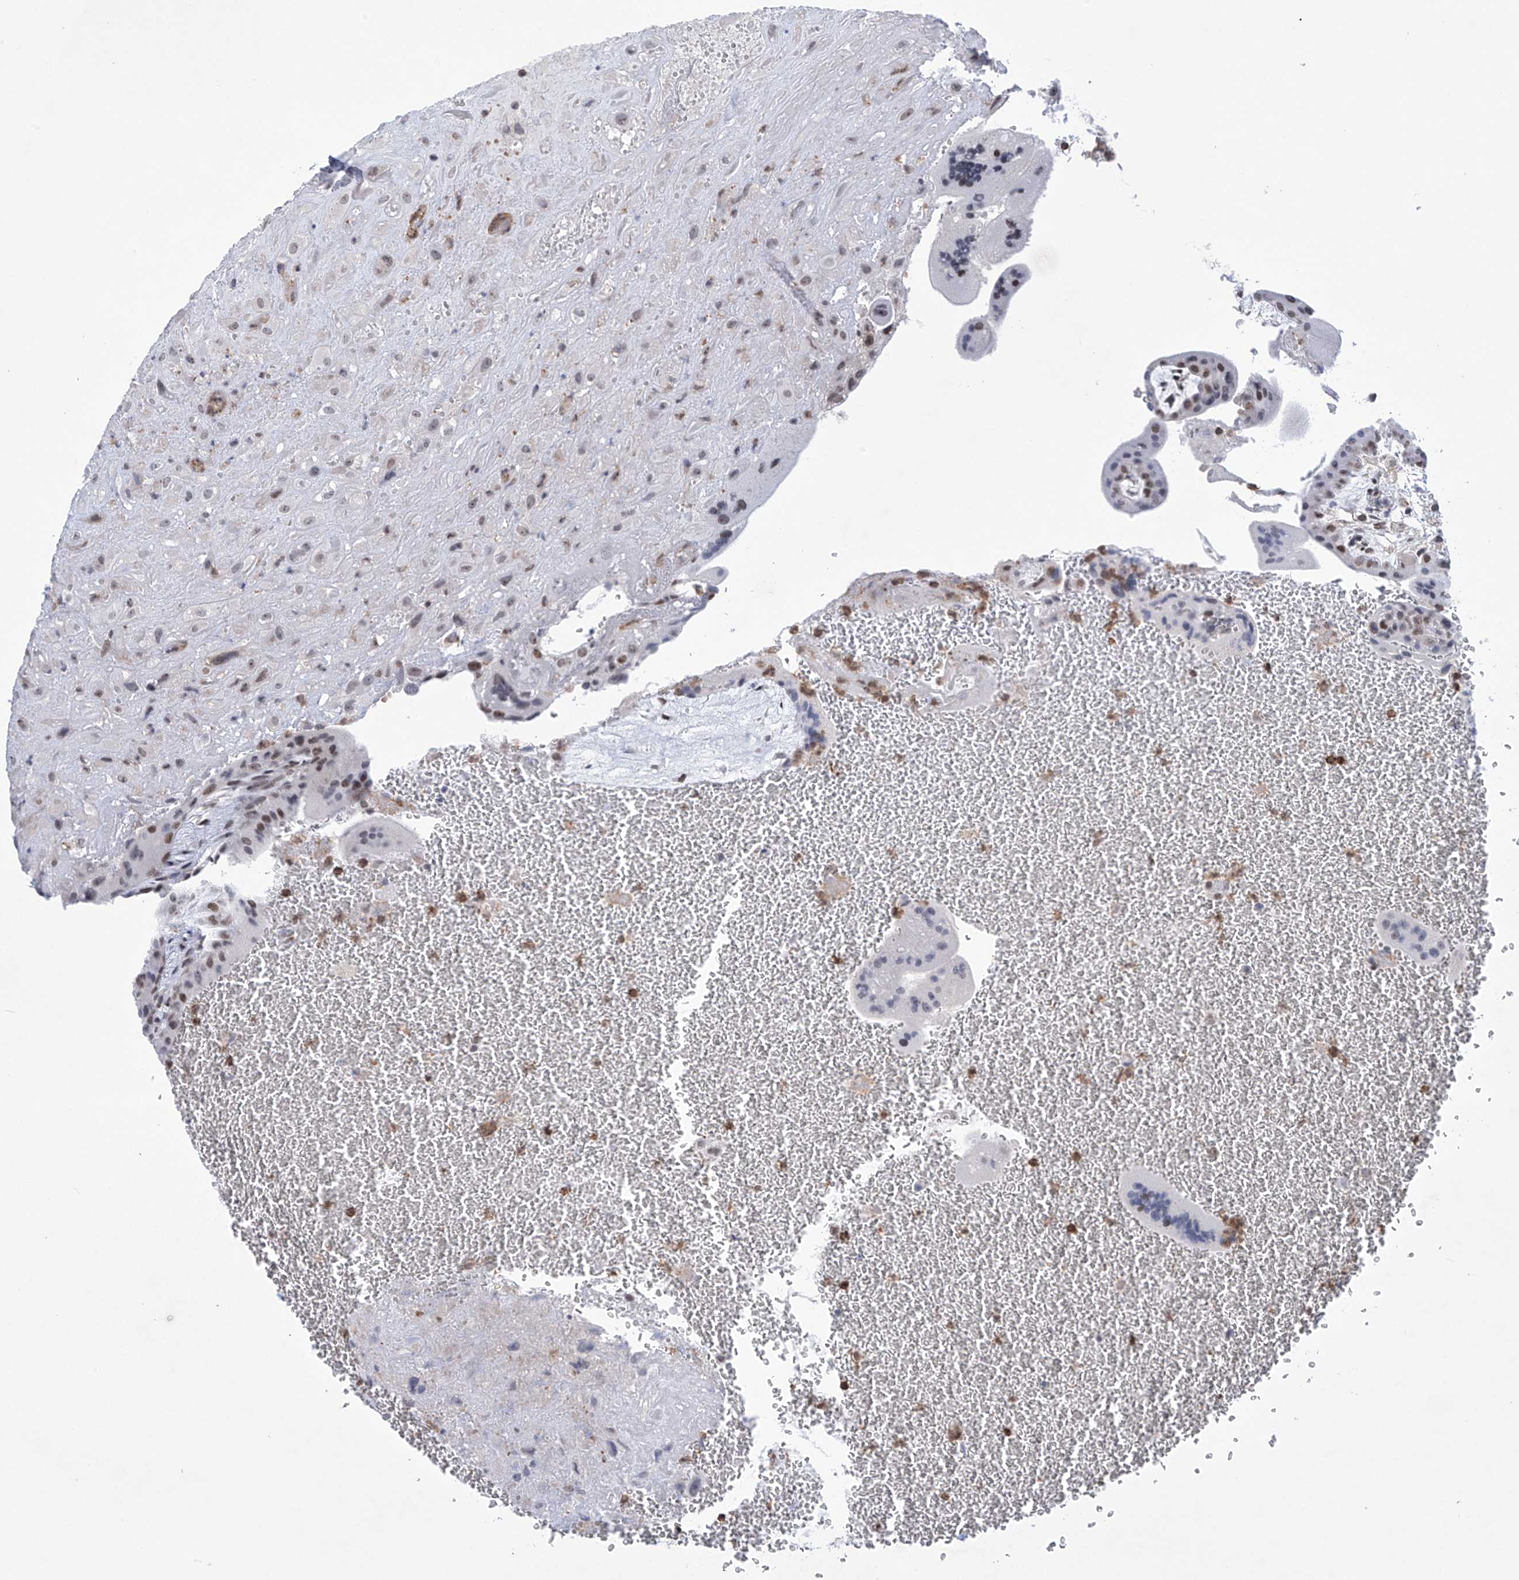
{"staining": {"intensity": "moderate", "quantity": ">75%", "location": "nuclear"}, "tissue": "placenta", "cell_type": "Decidual cells", "image_type": "normal", "snomed": [{"axis": "morphology", "description": "Normal tissue, NOS"}, {"axis": "topography", "description": "Placenta"}], "caption": "Moderate nuclear protein staining is identified in approximately >75% of decidual cells in placenta. (DAB = brown stain, brightfield microscopy at high magnification).", "gene": "MSL3", "patient": {"sex": "female", "age": 35}}